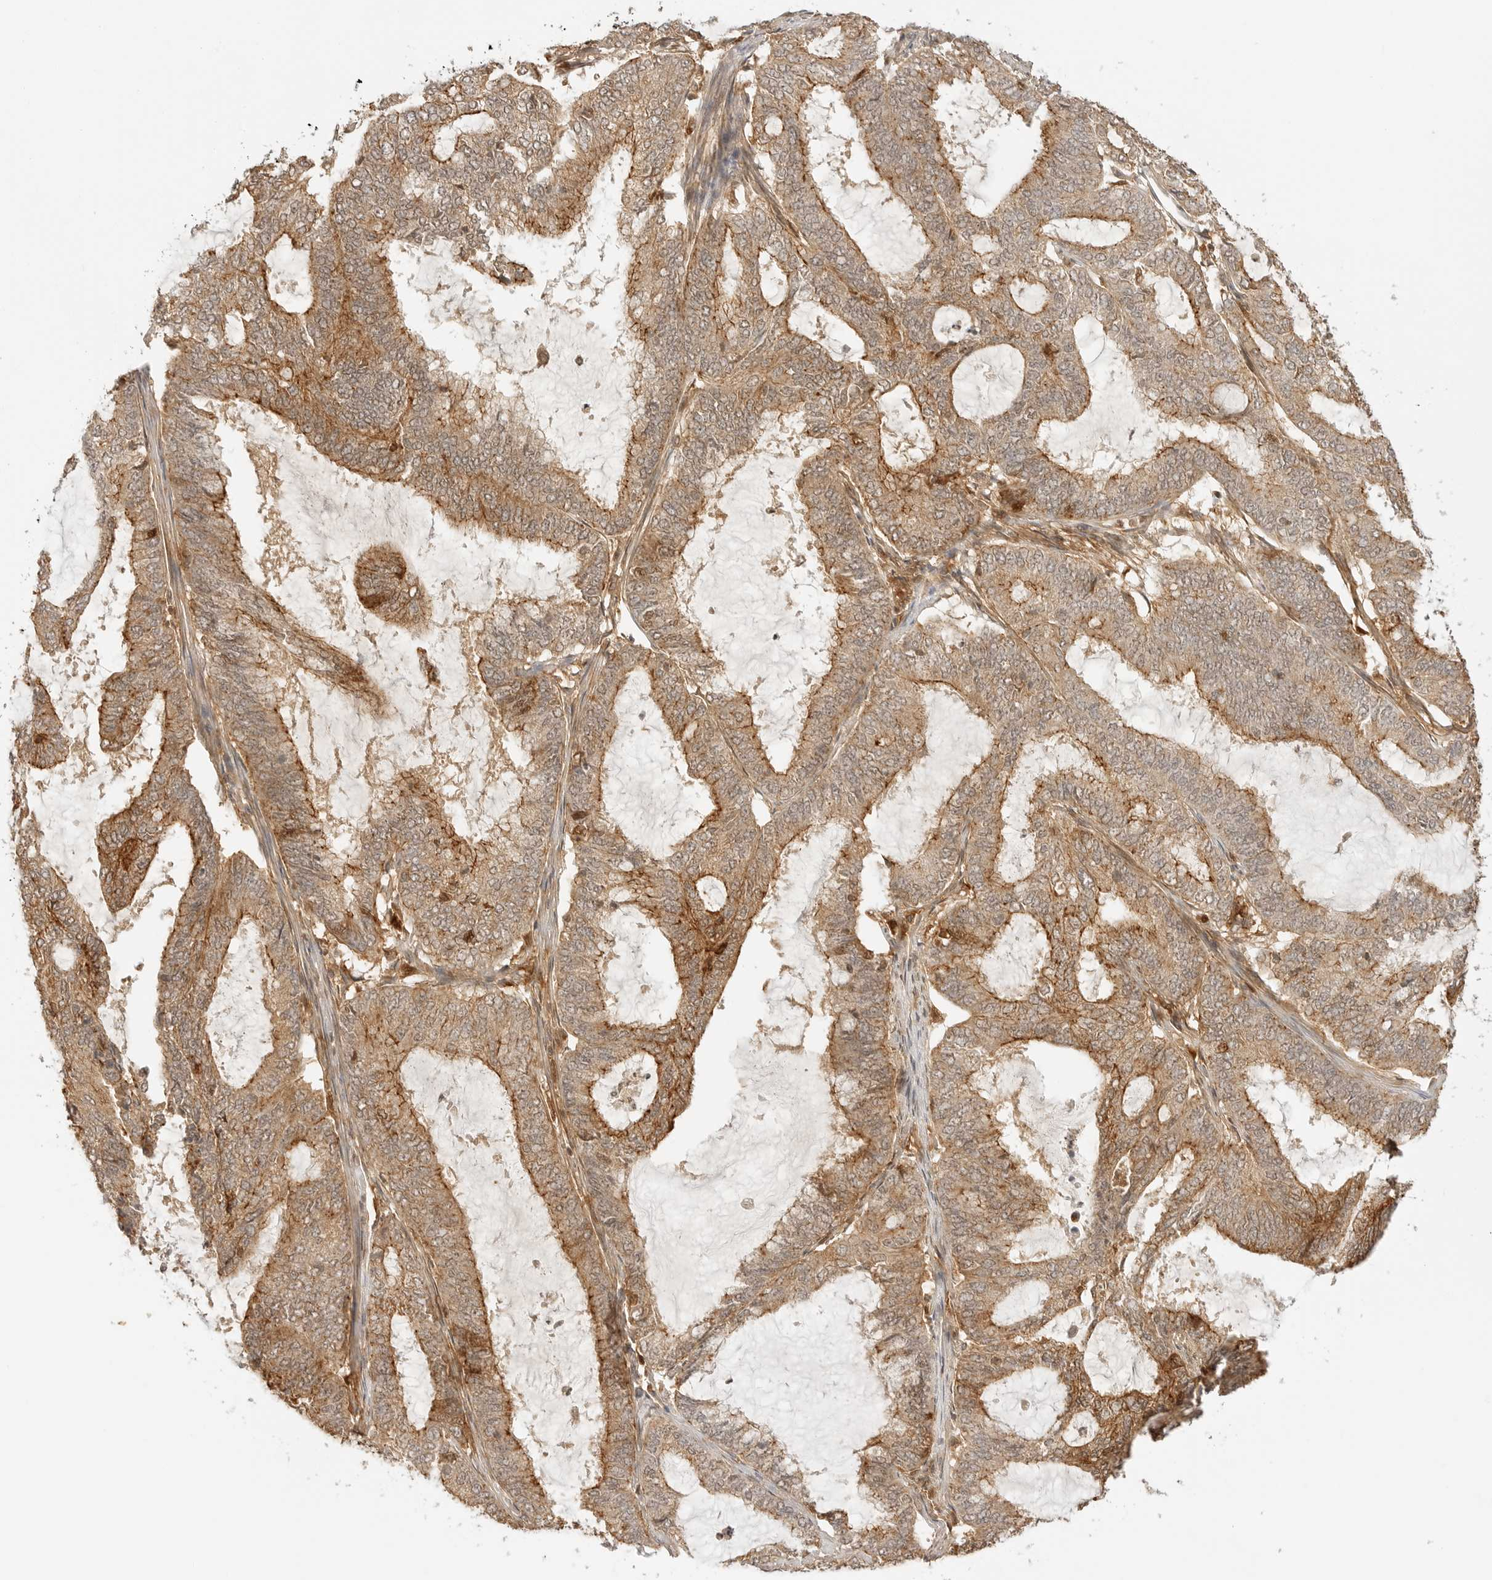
{"staining": {"intensity": "moderate", "quantity": ">75%", "location": "cytoplasmic/membranous"}, "tissue": "endometrial cancer", "cell_type": "Tumor cells", "image_type": "cancer", "snomed": [{"axis": "morphology", "description": "Adenocarcinoma, NOS"}, {"axis": "topography", "description": "Endometrium"}], "caption": "Tumor cells display medium levels of moderate cytoplasmic/membranous staining in about >75% of cells in endometrial cancer.", "gene": "EPHA1", "patient": {"sex": "female", "age": 51}}